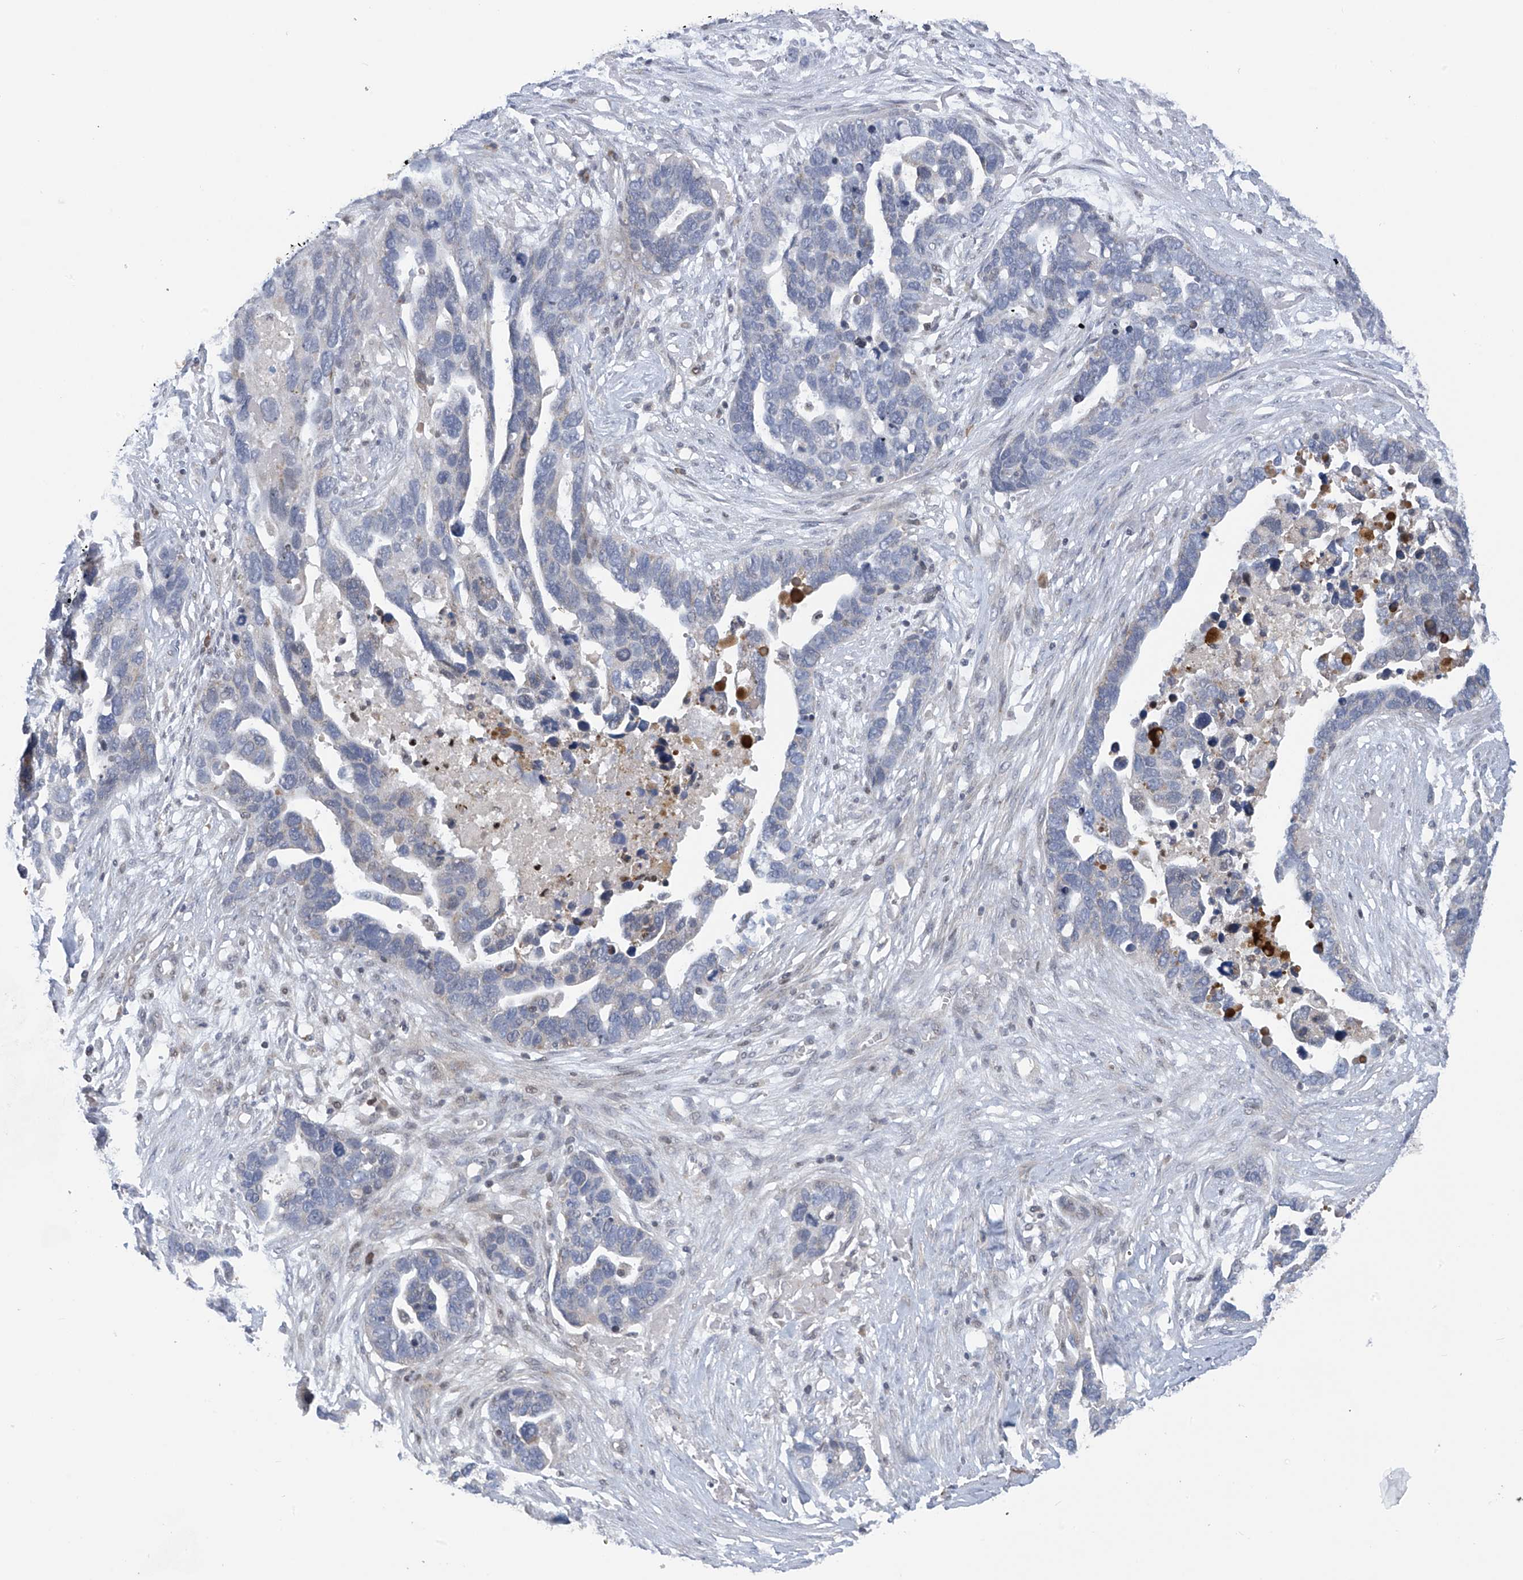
{"staining": {"intensity": "negative", "quantity": "none", "location": "none"}, "tissue": "ovarian cancer", "cell_type": "Tumor cells", "image_type": "cancer", "snomed": [{"axis": "morphology", "description": "Cystadenocarcinoma, serous, NOS"}, {"axis": "topography", "description": "Ovary"}], "caption": "Tumor cells show no significant protein positivity in ovarian cancer.", "gene": "SLCO4A1", "patient": {"sex": "female", "age": 54}}